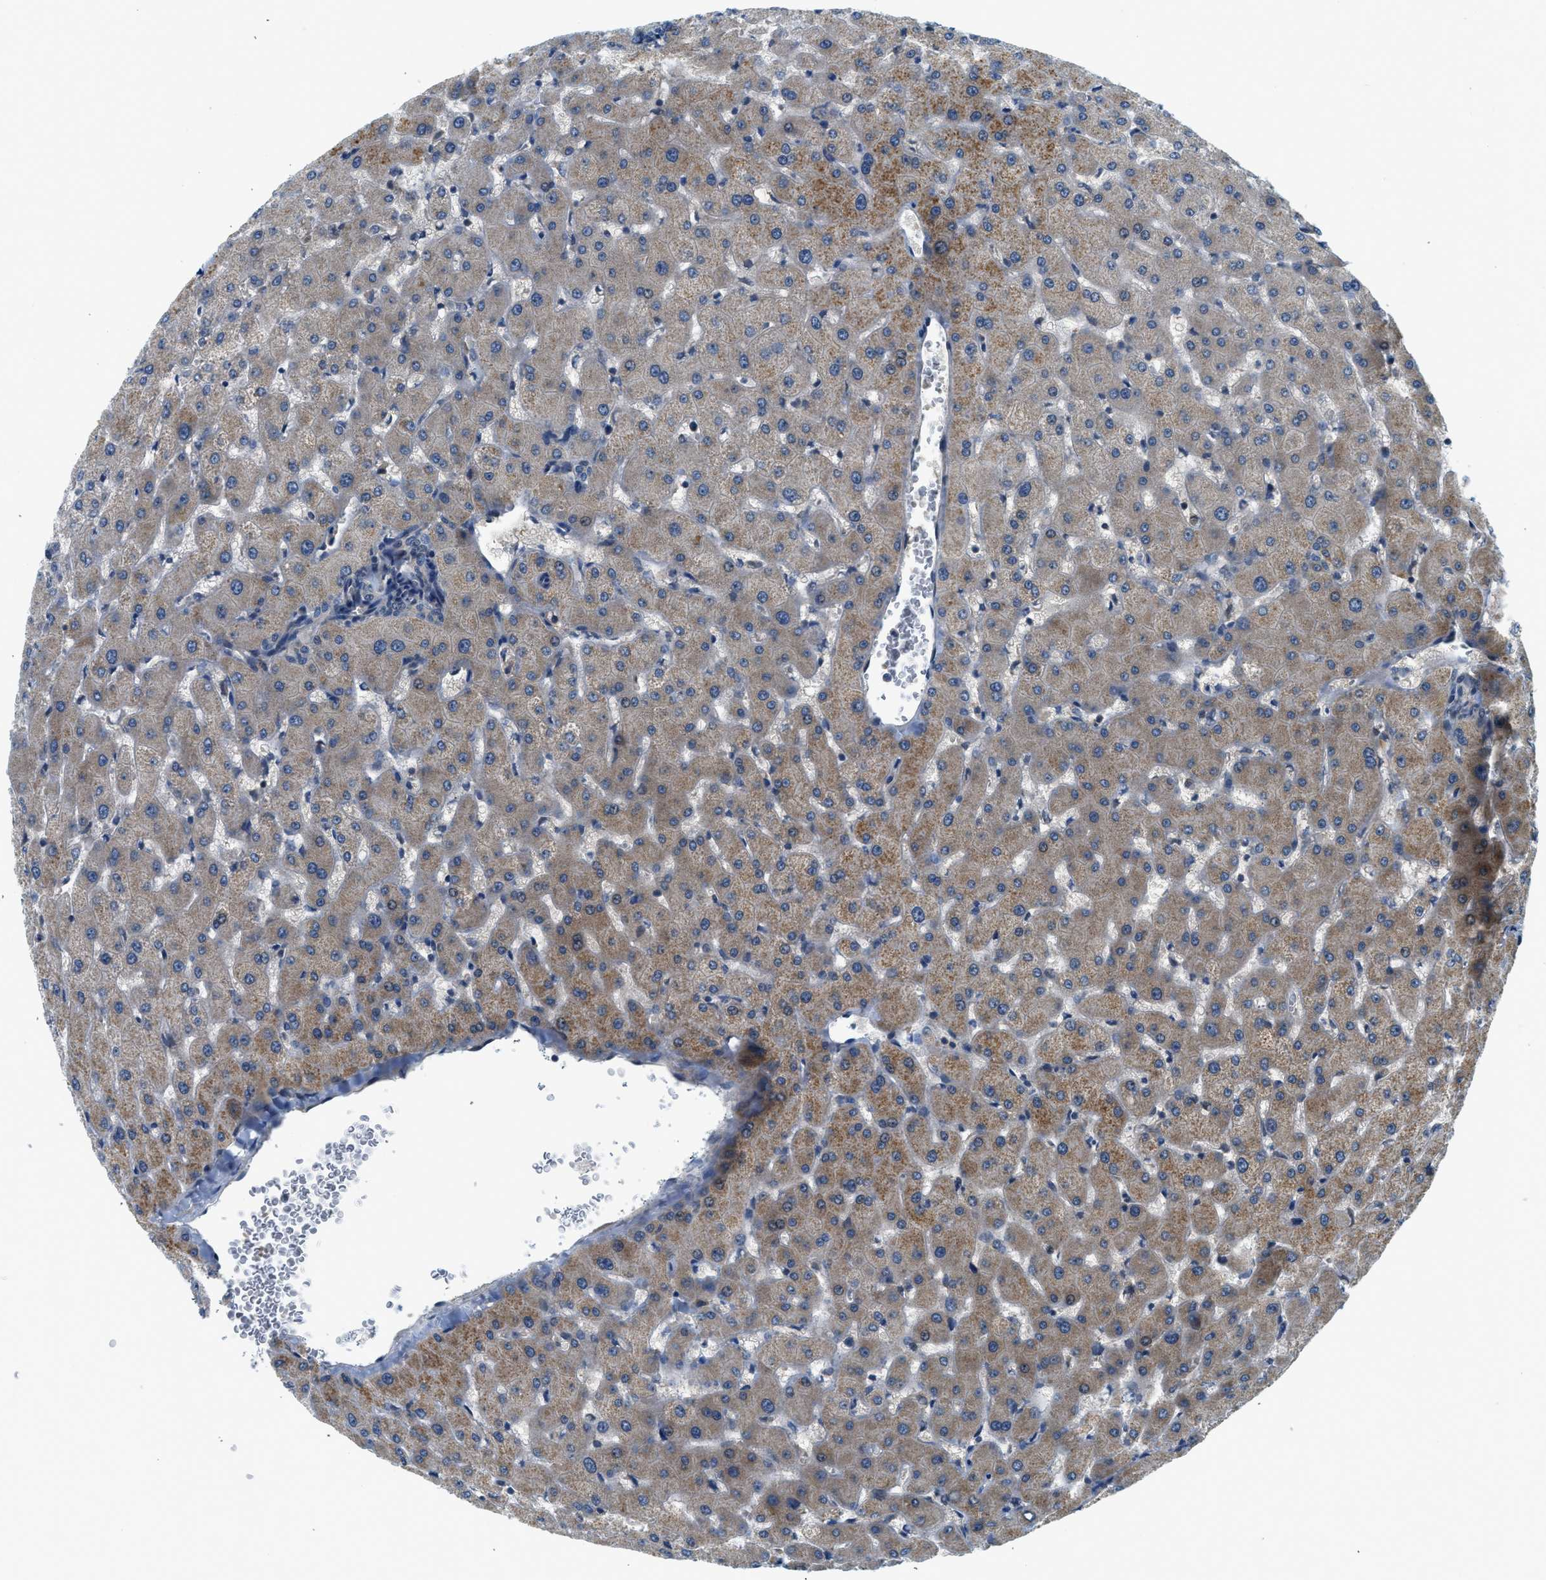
{"staining": {"intensity": "weak", "quantity": "25%-75%", "location": "cytoplasmic/membranous"}, "tissue": "liver", "cell_type": "Cholangiocytes", "image_type": "normal", "snomed": [{"axis": "morphology", "description": "Normal tissue, NOS"}, {"axis": "topography", "description": "Liver"}], "caption": "Weak cytoplasmic/membranous positivity for a protein is seen in about 25%-75% of cholangiocytes of benign liver using IHC.", "gene": "KCNK1", "patient": {"sex": "female", "age": 63}}